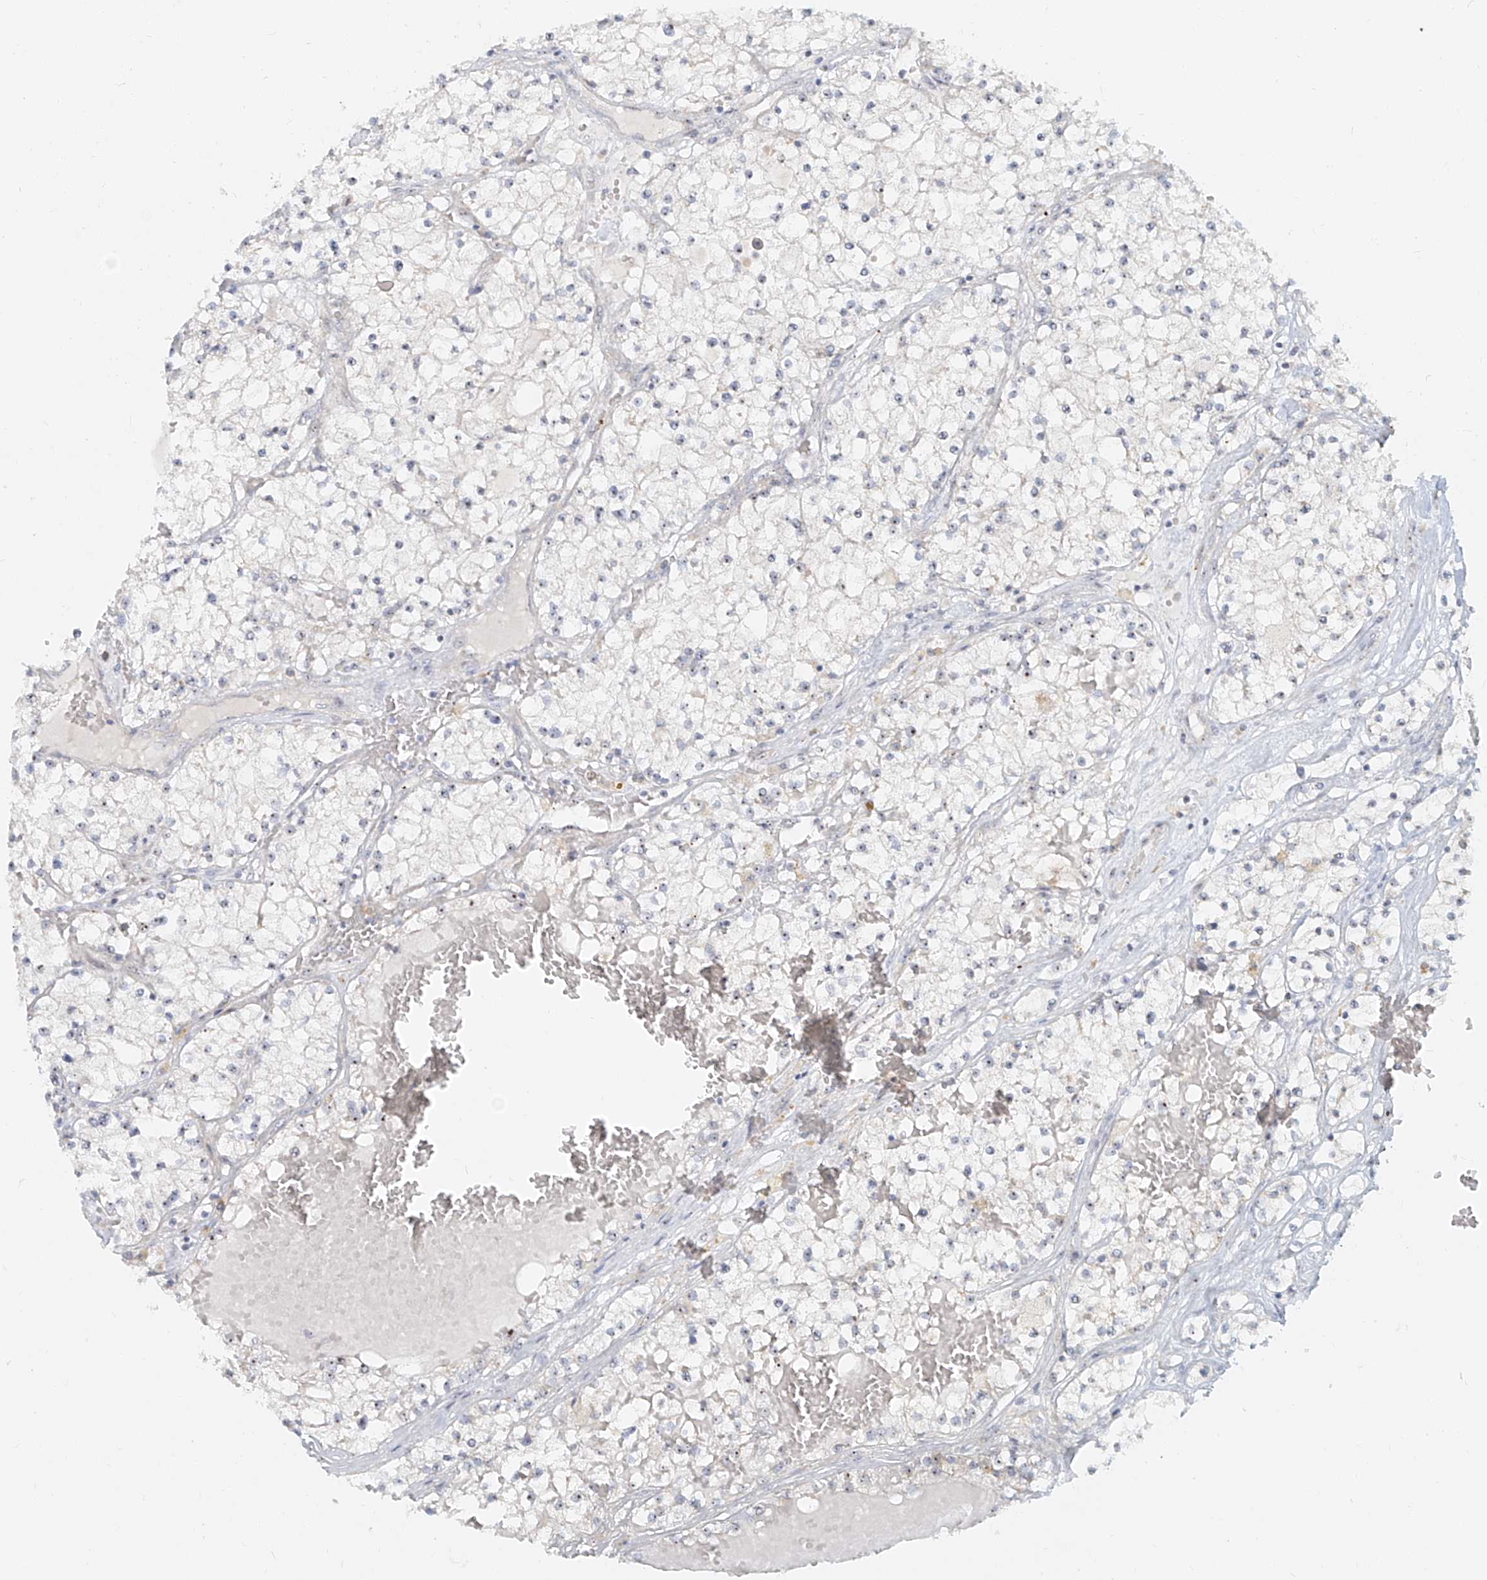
{"staining": {"intensity": "negative", "quantity": "none", "location": "none"}, "tissue": "renal cancer", "cell_type": "Tumor cells", "image_type": "cancer", "snomed": [{"axis": "morphology", "description": "Normal tissue, NOS"}, {"axis": "morphology", "description": "Adenocarcinoma, NOS"}, {"axis": "topography", "description": "Kidney"}], "caption": "High magnification brightfield microscopy of renal cancer stained with DAB (3,3'-diaminobenzidine) (brown) and counterstained with hematoxylin (blue): tumor cells show no significant staining.", "gene": "BYSL", "patient": {"sex": "male", "age": 68}}